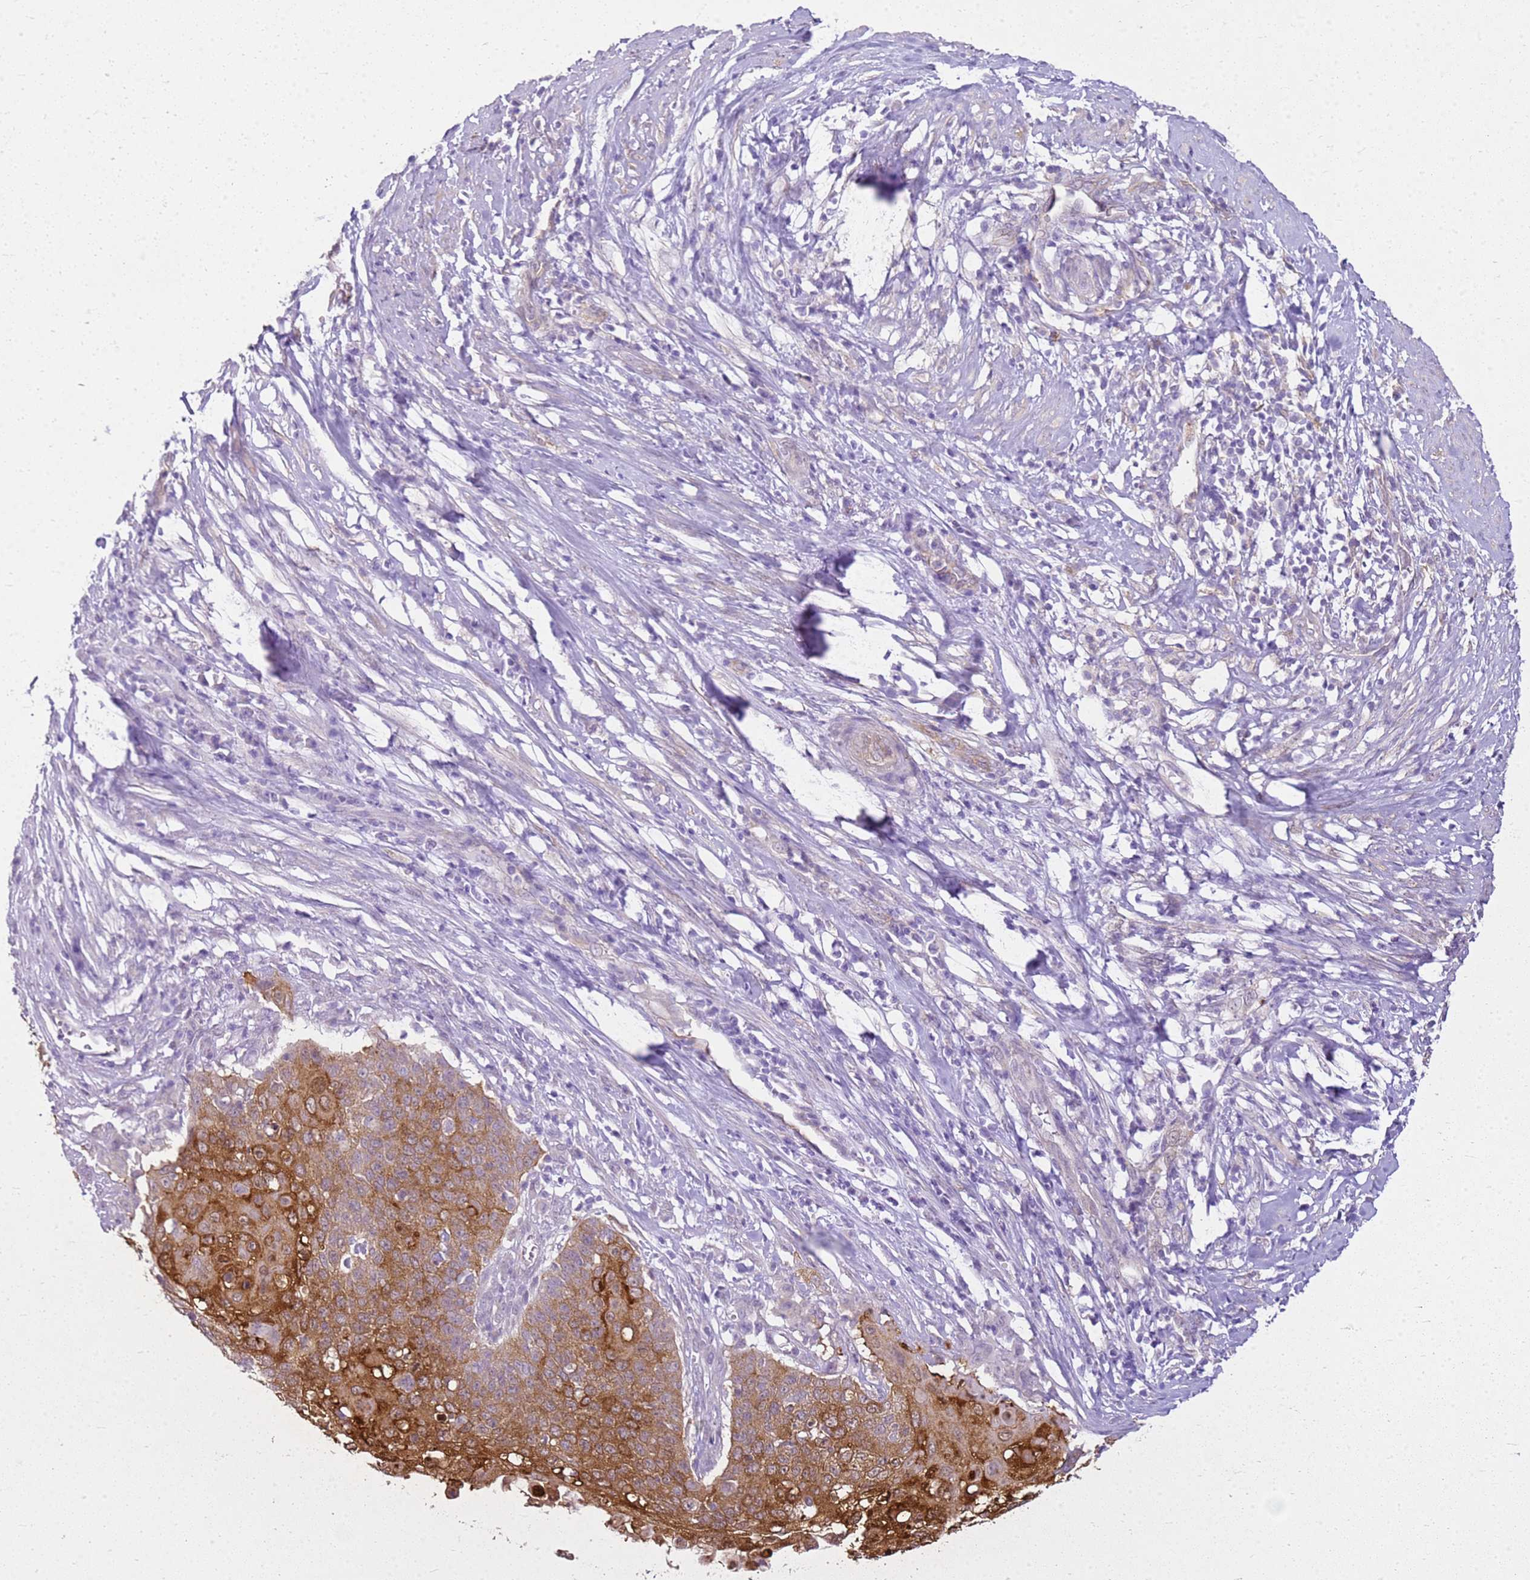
{"staining": {"intensity": "strong", "quantity": ">75%", "location": "cytoplasmic/membranous"}, "tissue": "cervical cancer", "cell_type": "Tumor cells", "image_type": "cancer", "snomed": [{"axis": "morphology", "description": "Squamous cell carcinoma, NOS"}, {"axis": "topography", "description": "Cervix"}], "caption": "Tumor cells display high levels of strong cytoplasmic/membranous staining in approximately >75% of cells in cervical cancer (squamous cell carcinoma).", "gene": "HSPB1", "patient": {"sex": "female", "age": 39}}